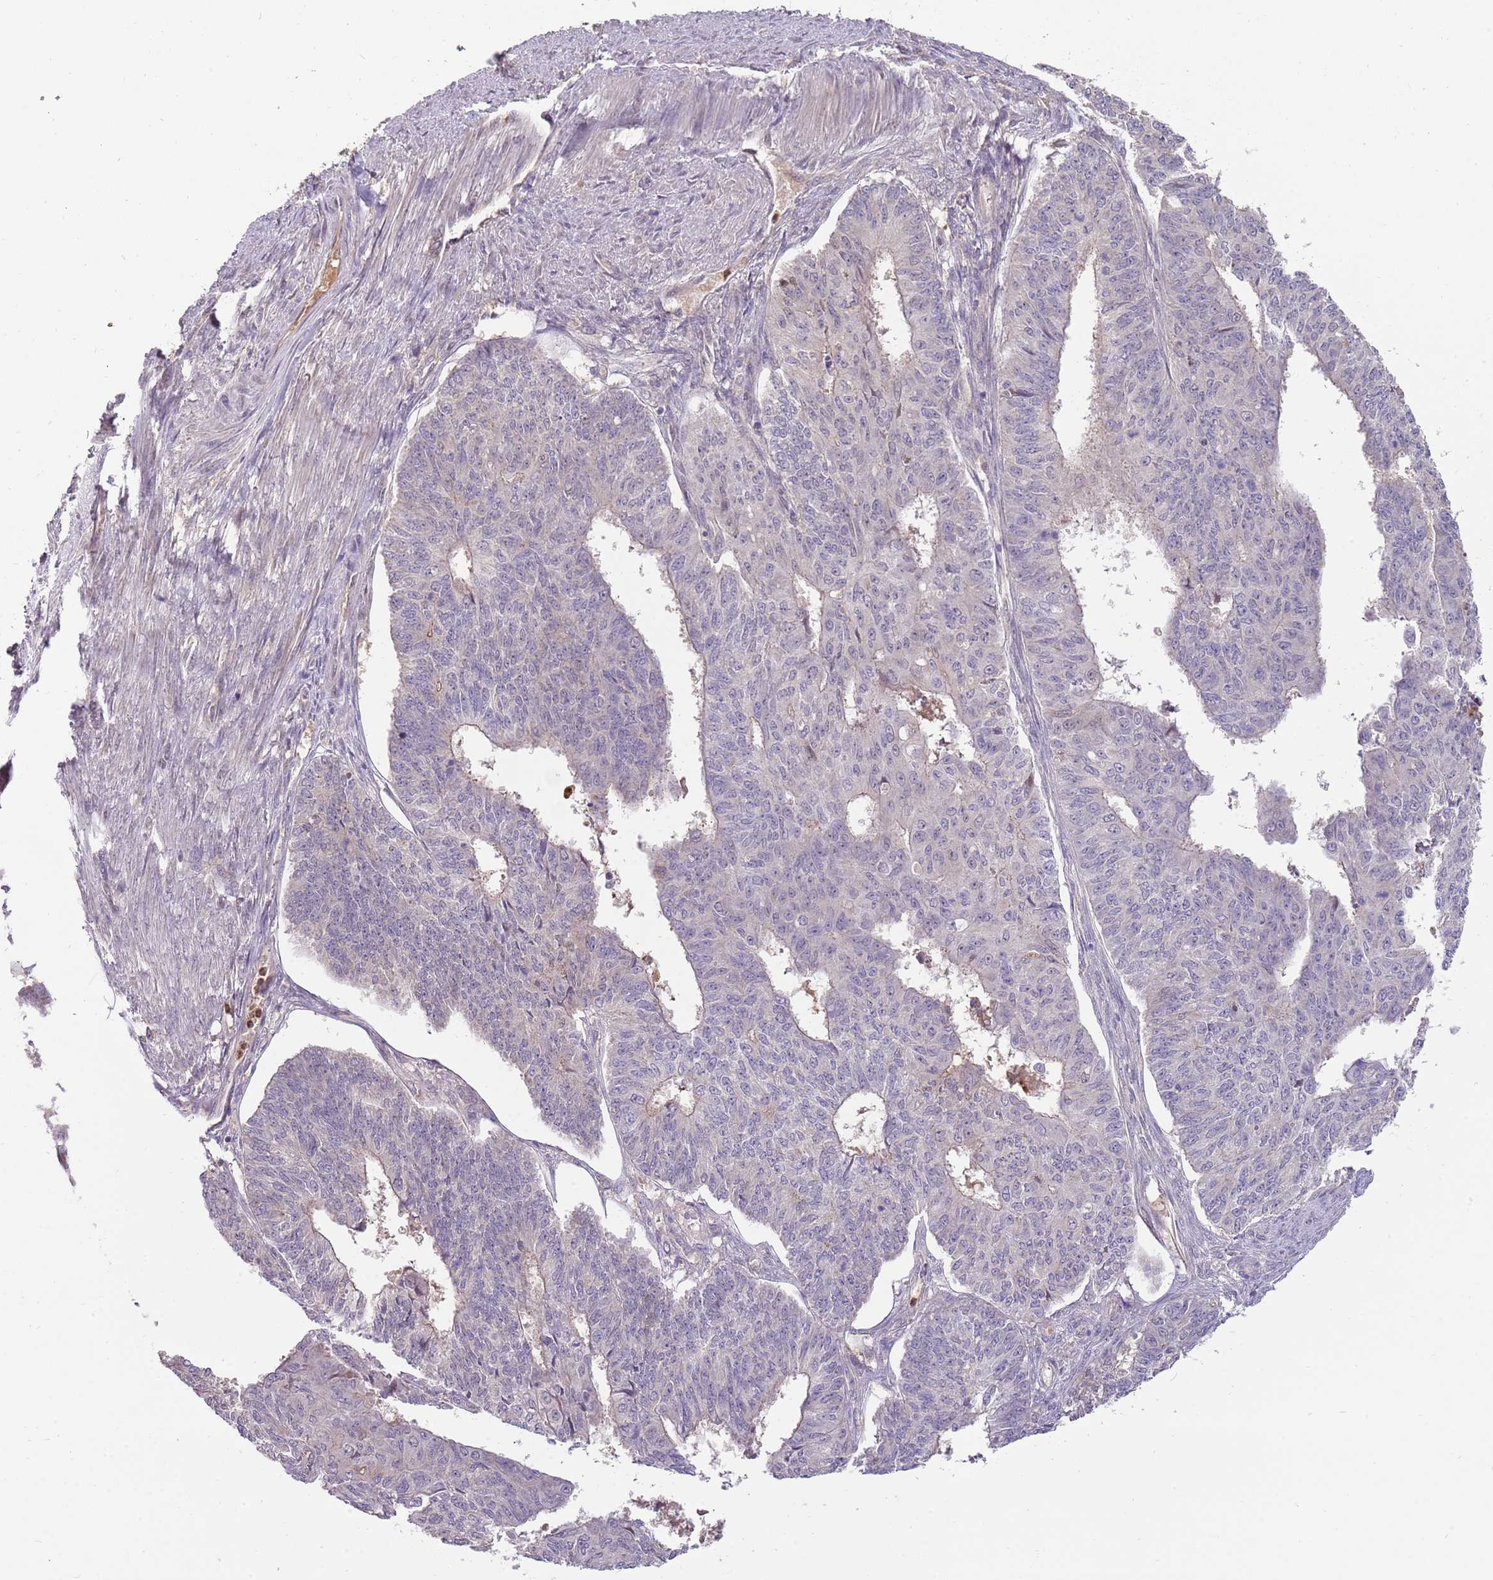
{"staining": {"intensity": "negative", "quantity": "none", "location": "none"}, "tissue": "endometrial cancer", "cell_type": "Tumor cells", "image_type": "cancer", "snomed": [{"axis": "morphology", "description": "Adenocarcinoma, NOS"}, {"axis": "topography", "description": "Endometrium"}], "caption": "DAB (3,3'-diaminobenzidine) immunohistochemical staining of human endometrial adenocarcinoma reveals no significant positivity in tumor cells. Nuclei are stained in blue.", "gene": "NBPF6", "patient": {"sex": "female", "age": 32}}